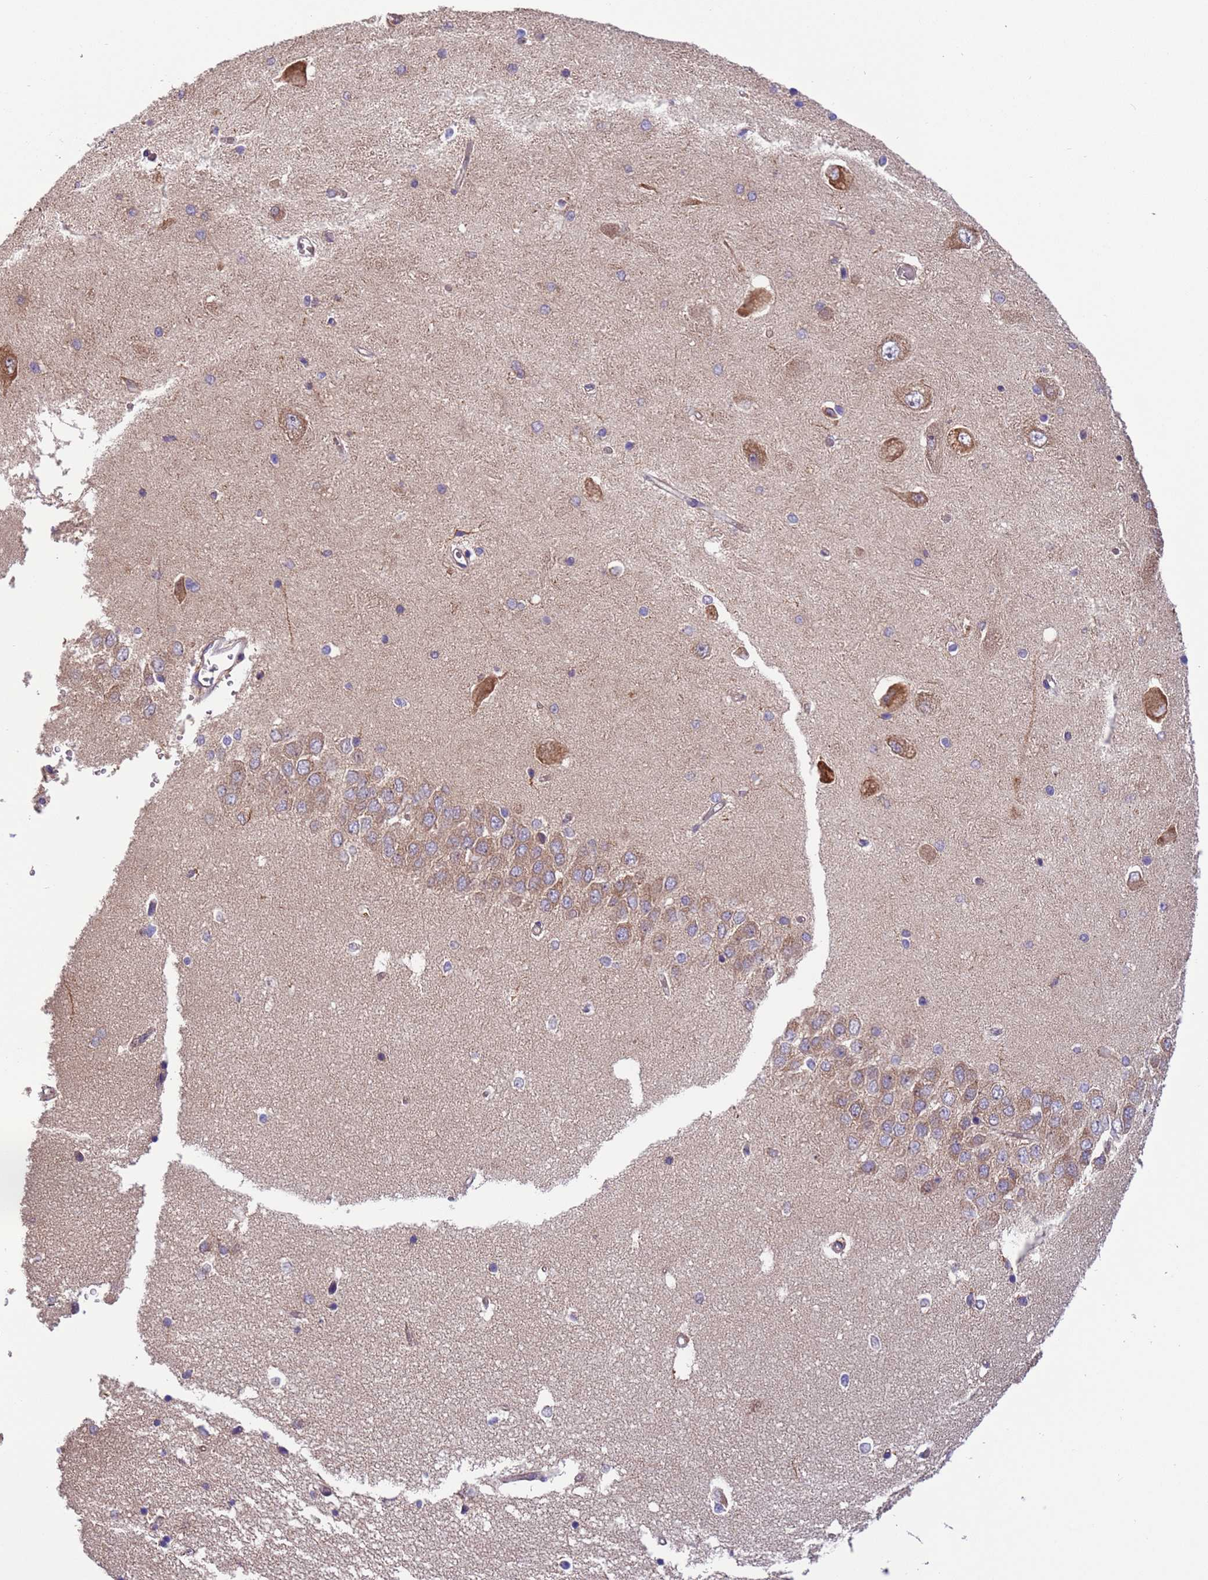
{"staining": {"intensity": "weak", "quantity": "<25%", "location": "cytoplasmic/membranous"}, "tissue": "hippocampus", "cell_type": "Glial cells", "image_type": "normal", "snomed": [{"axis": "morphology", "description": "Normal tissue, NOS"}, {"axis": "topography", "description": "Hippocampus"}], "caption": "Glial cells show no significant protein staining in normal hippocampus. (Brightfield microscopy of DAB (3,3'-diaminobenzidine) immunohistochemistry (IHC) at high magnification).", "gene": "ARHGAP12", "patient": {"sex": "male", "age": 45}}